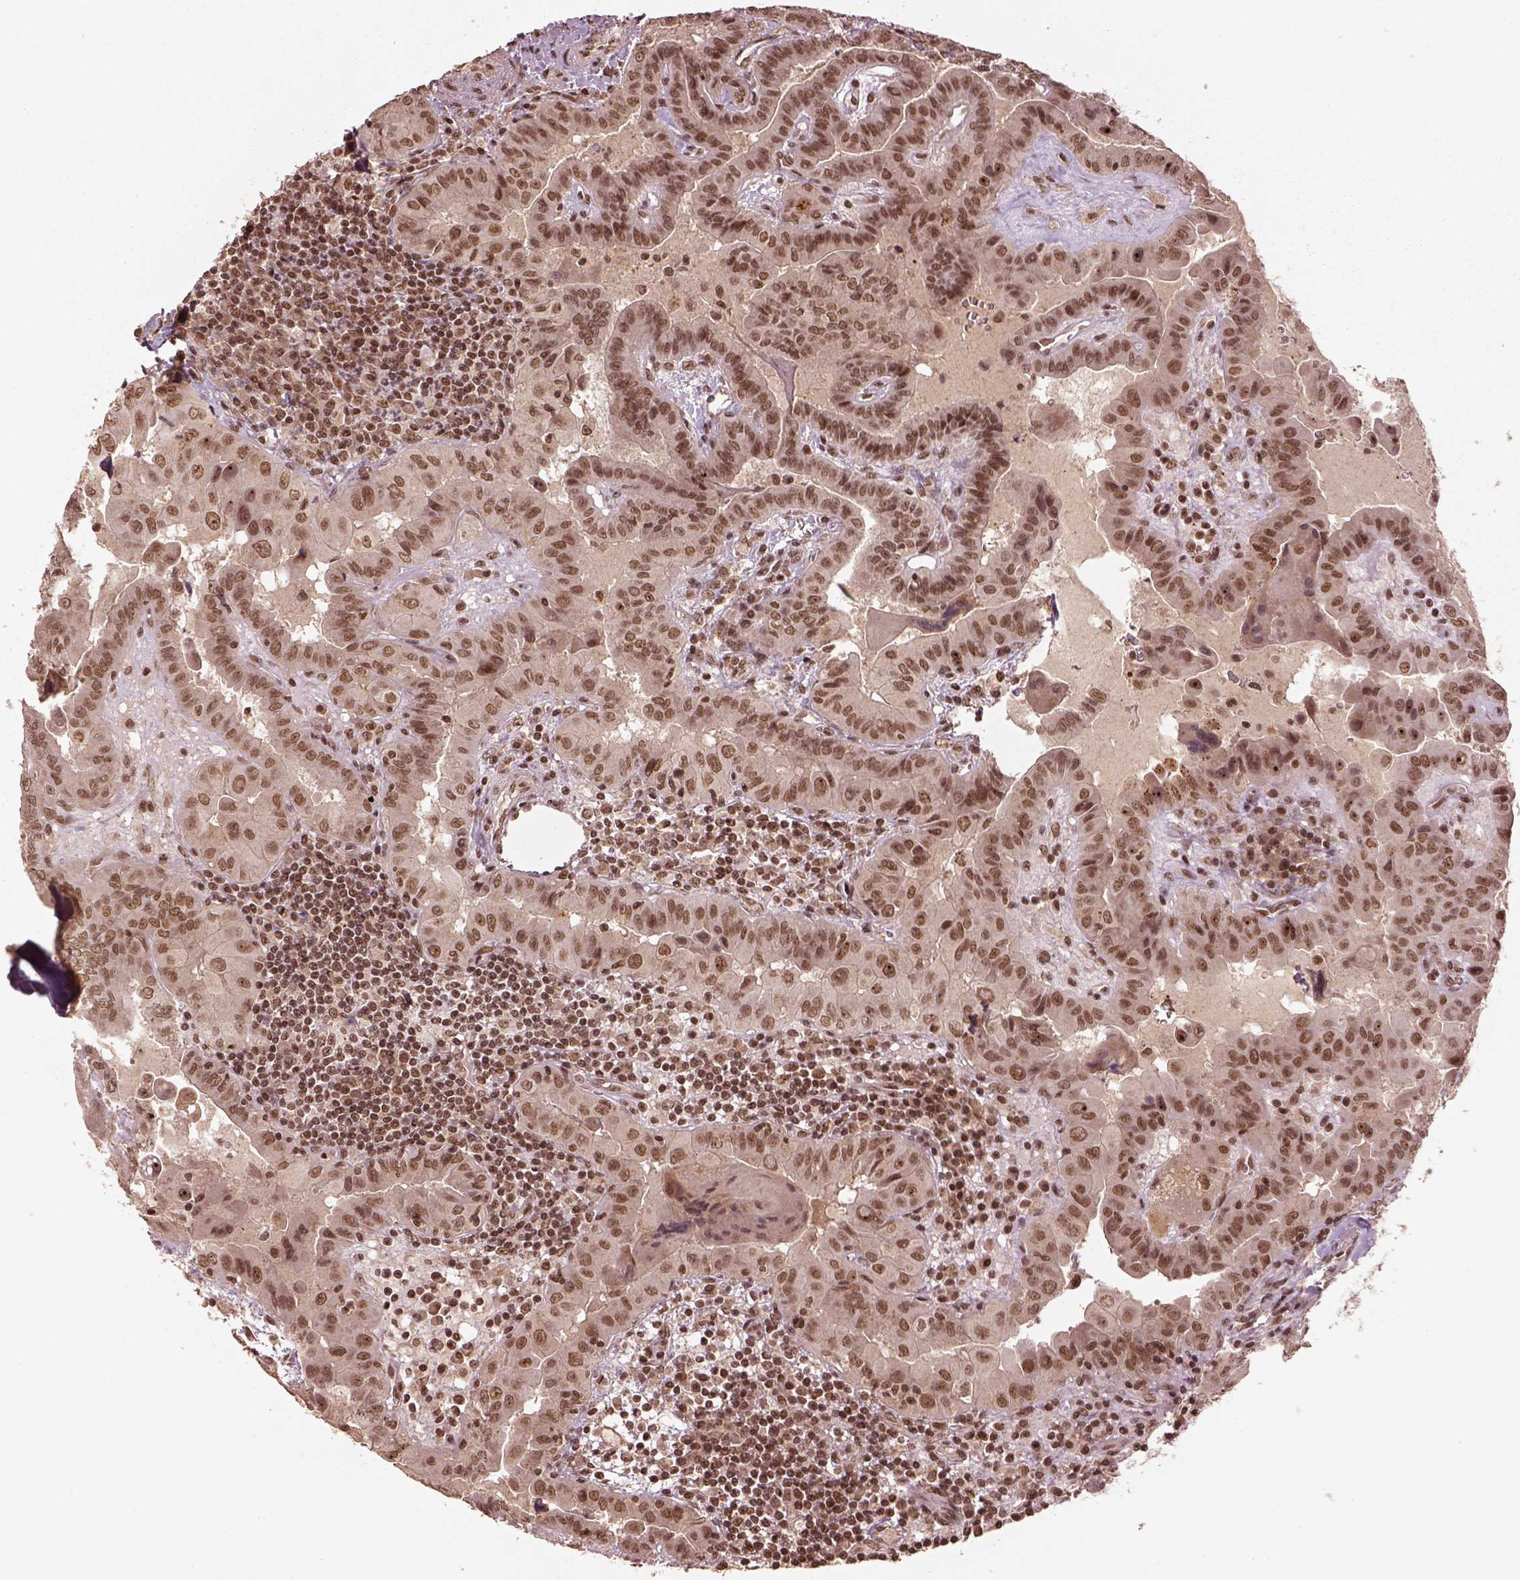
{"staining": {"intensity": "moderate", "quantity": ">75%", "location": "nuclear"}, "tissue": "thyroid cancer", "cell_type": "Tumor cells", "image_type": "cancer", "snomed": [{"axis": "morphology", "description": "Papillary adenocarcinoma, NOS"}, {"axis": "topography", "description": "Thyroid gland"}], "caption": "Thyroid papillary adenocarcinoma stained for a protein (brown) reveals moderate nuclear positive positivity in about >75% of tumor cells.", "gene": "BRD9", "patient": {"sex": "female", "age": 37}}